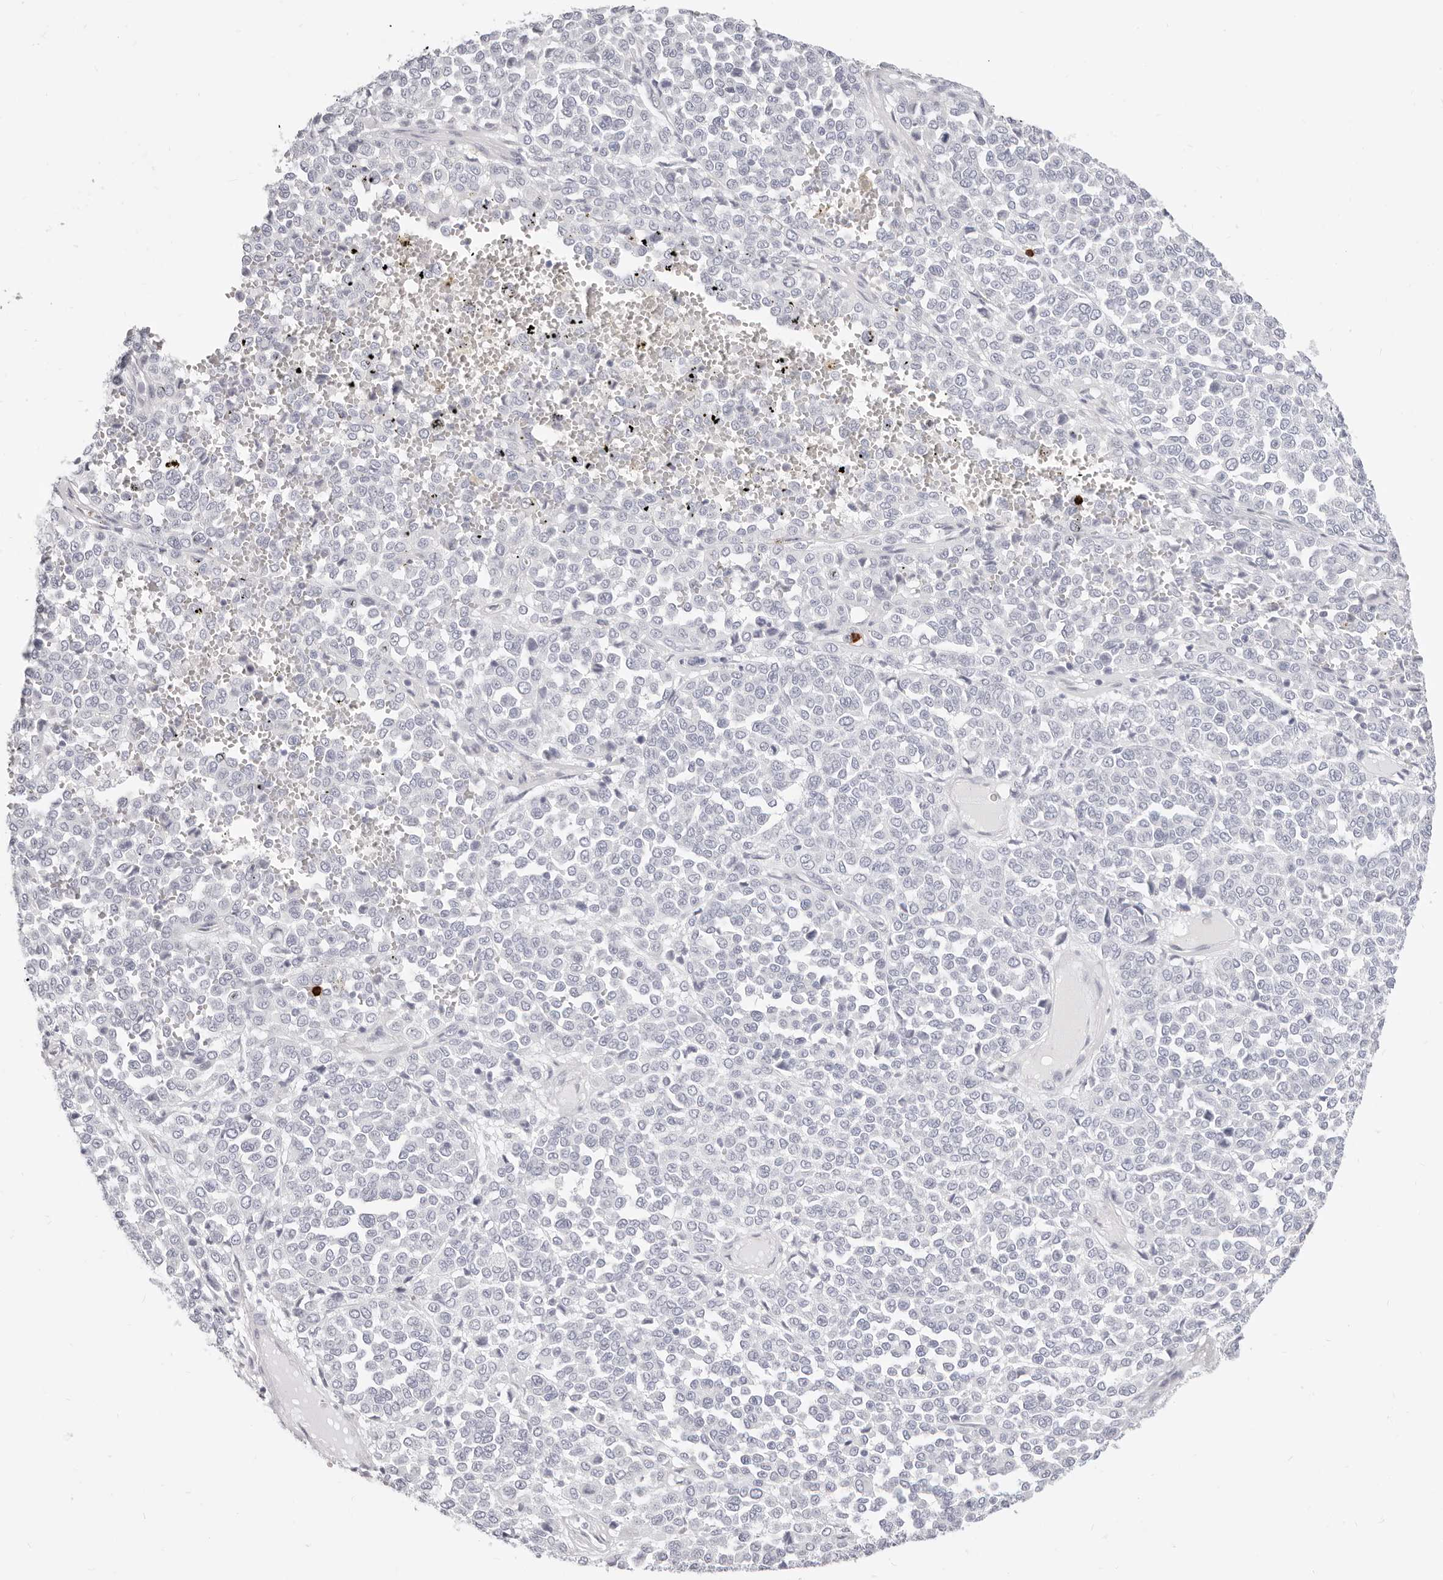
{"staining": {"intensity": "negative", "quantity": "none", "location": "none"}, "tissue": "melanoma", "cell_type": "Tumor cells", "image_type": "cancer", "snomed": [{"axis": "morphology", "description": "Malignant melanoma, Metastatic site"}, {"axis": "topography", "description": "Pancreas"}], "caption": "Immunohistochemistry micrograph of malignant melanoma (metastatic site) stained for a protein (brown), which displays no positivity in tumor cells.", "gene": "CAMP", "patient": {"sex": "female", "age": 30}}